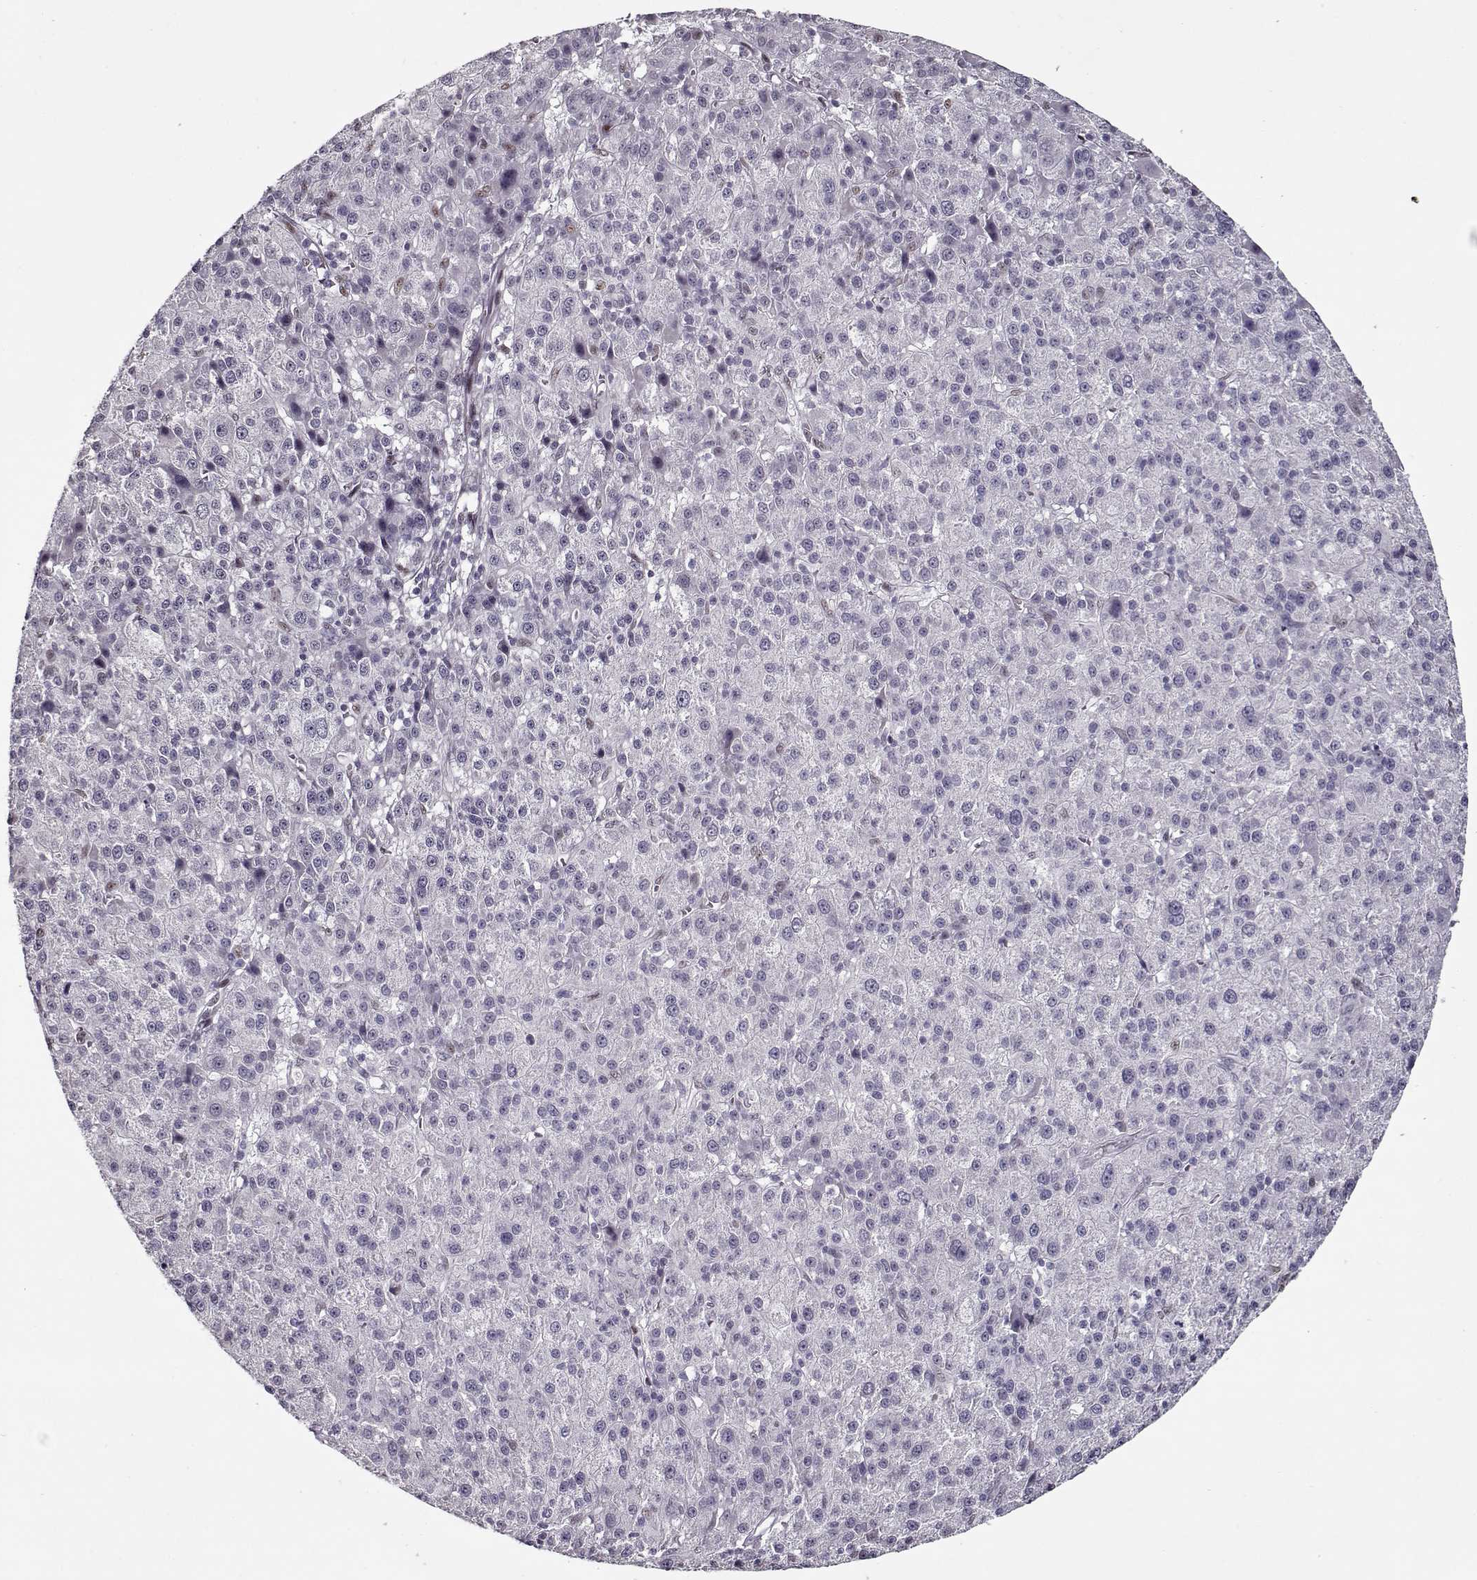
{"staining": {"intensity": "negative", "quantity": "none", "location": "none"}, "tissue": "liver cancer", "cell_type": "Tumor cells", "image_type": "cancer", "snomed": [{"axis": "morphology", "description": "Carcinoma, Hepatocellular, NOS"}, {"axis": "topography", "description": "Liver"}], "caption": "IHC of human liver cancer displays no staining in tumor cells.", "gene": "PRMT8", "patient": {"sex": "female", "age": 60}}